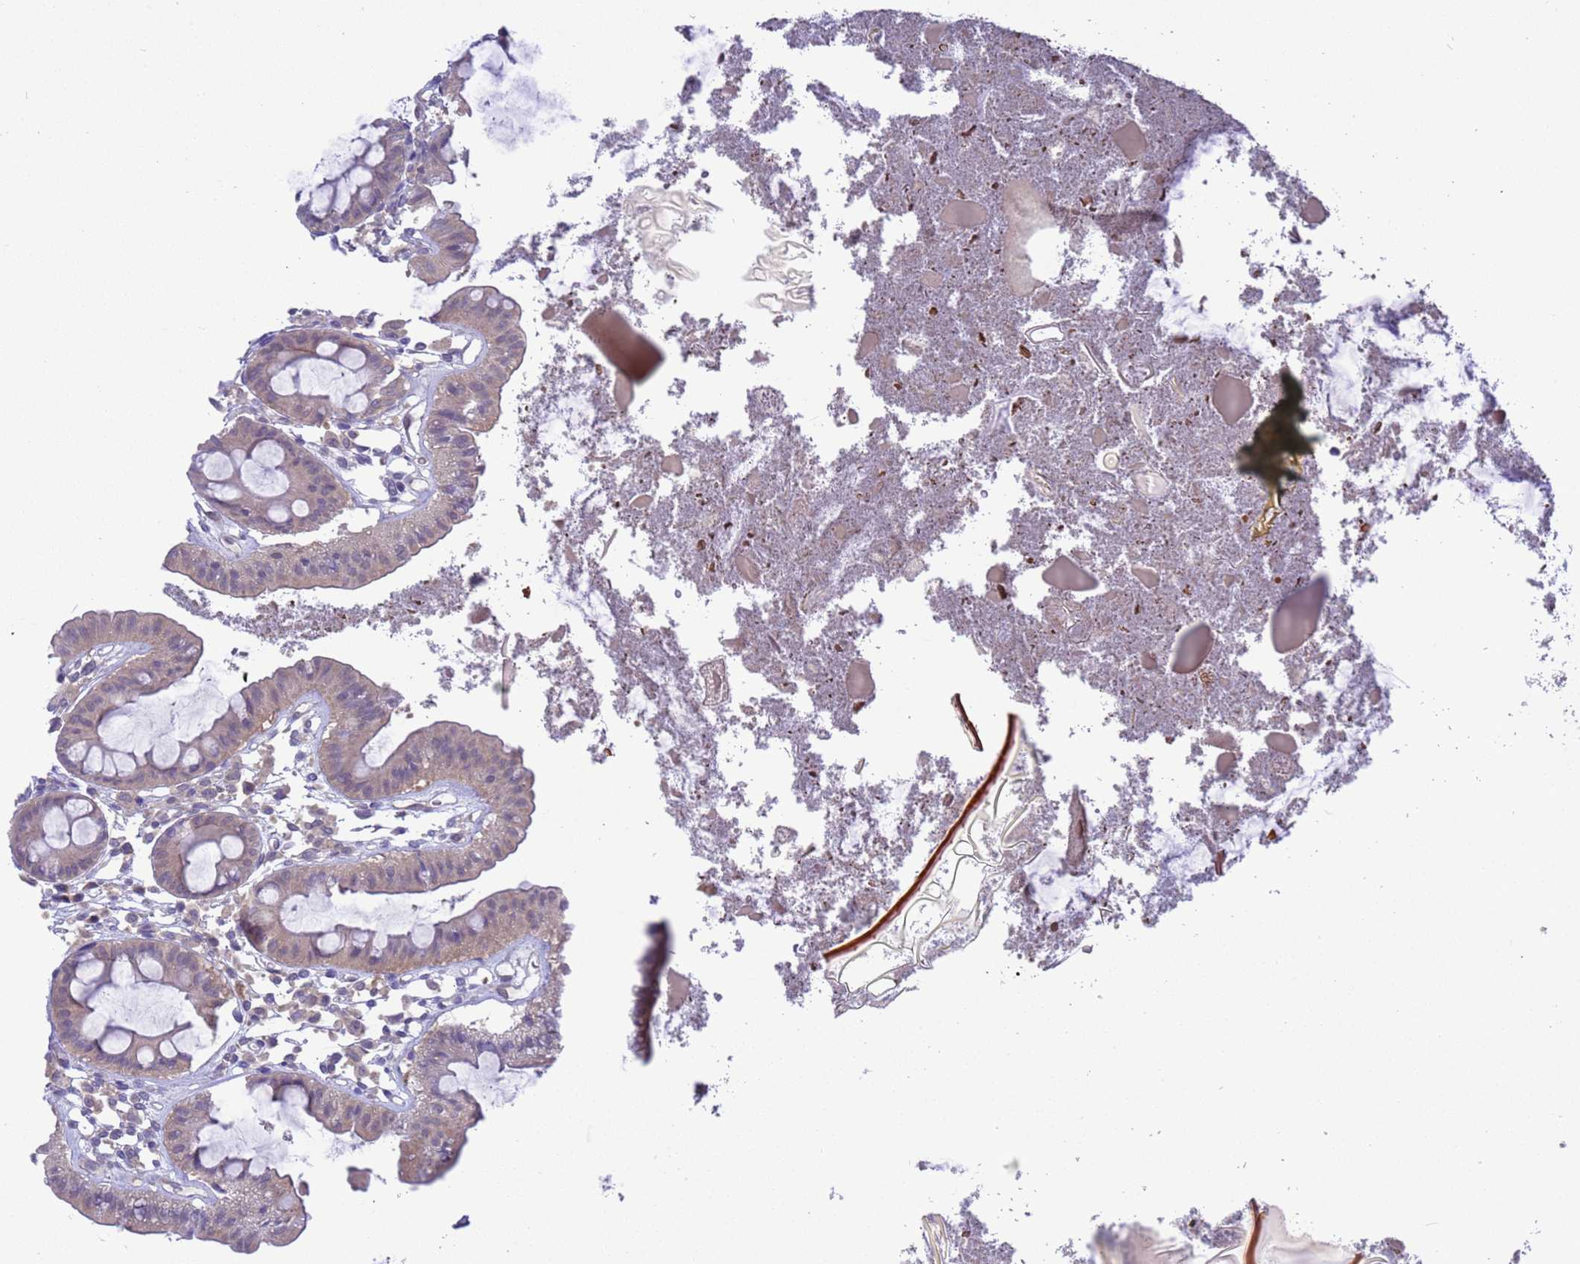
{"staining": {"intensity": "negative", "quantity": "none", "location": "none"}, "tissue": "colon", "cell_type": "Endothelial cells", "image_type": "normal", "snomed": [{"axis": "morphology", "description": "Normal tissue, NOS"}, {"axis": "topography", "description": "Colon"}], "caption": "Colon was stained to show a protein in brown. There is no significant expression in endothelial cells. Brightfield microscopy of immunohistochemistry stained with DAB (3,3'-diaminobenzidine) (brown) and hematoxylin (blue), captured at high magnification.", "gene": "ZNF461", "patient": {"sex": "male", "age": 84}}